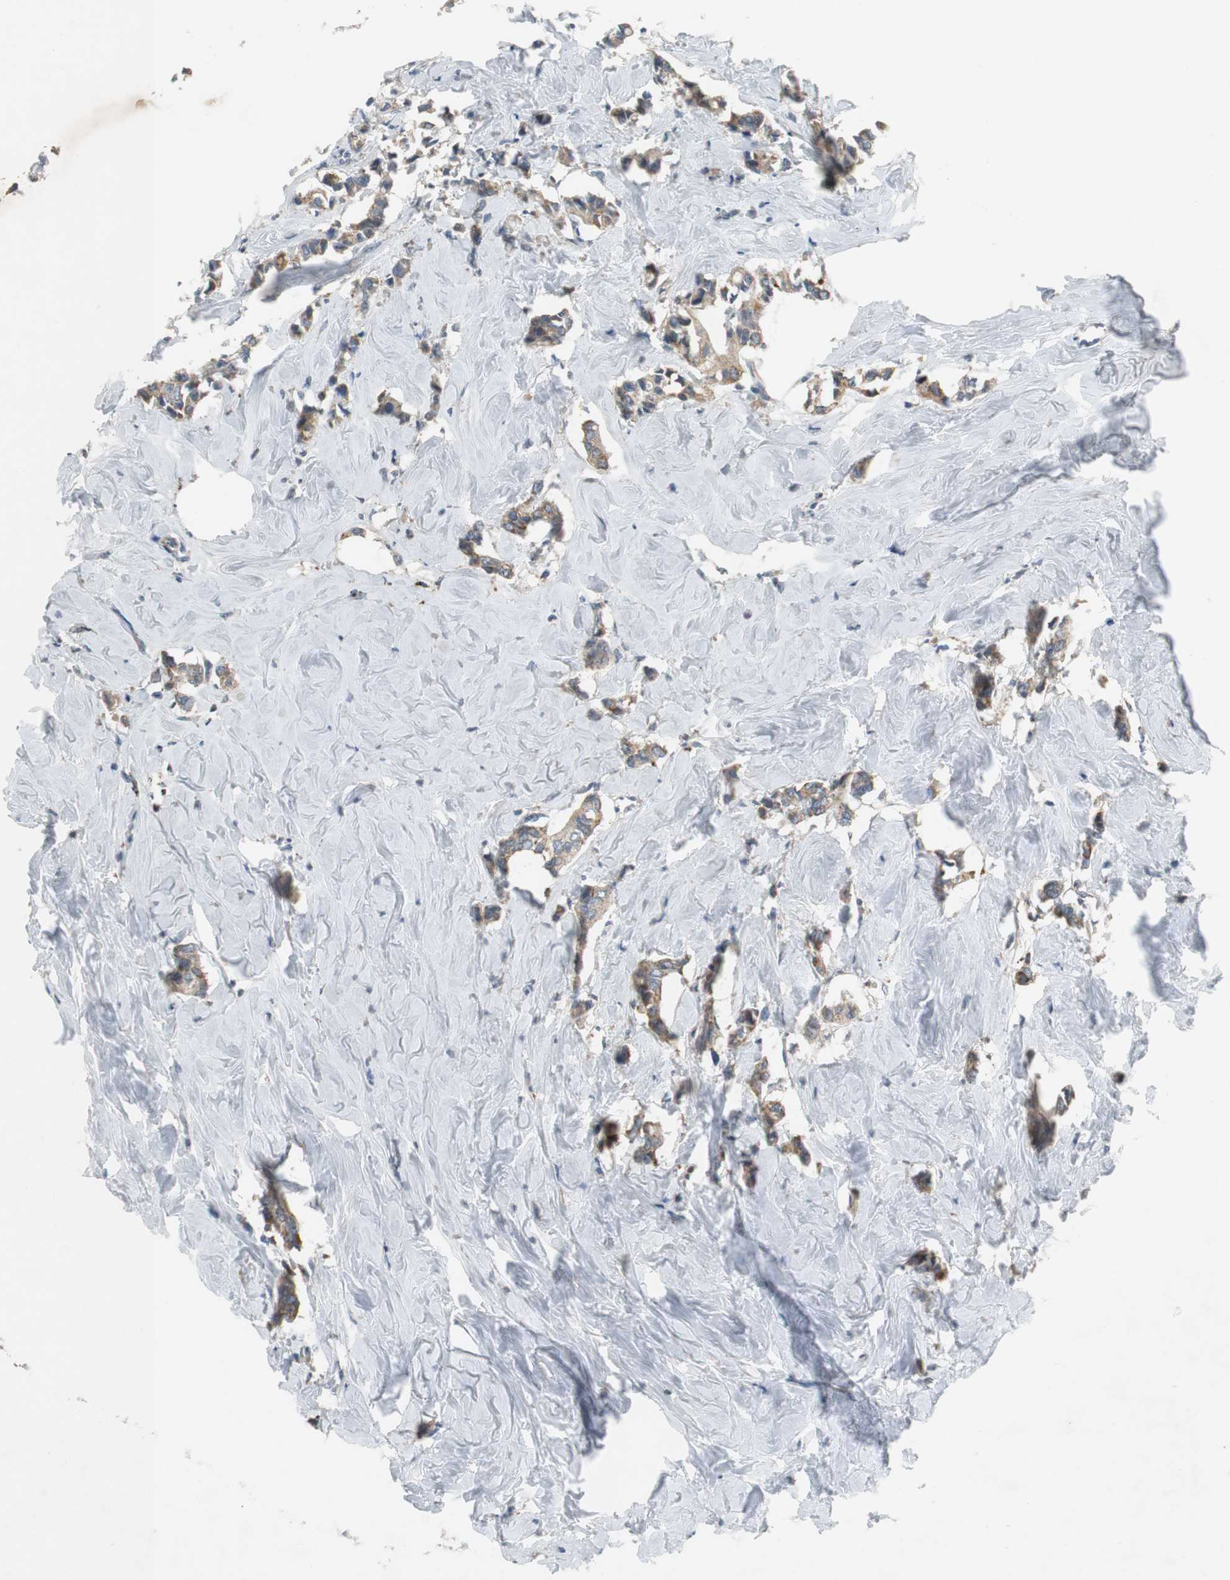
{"staining": {"intensity": "weak", "quantity": "25%-75%", "location": "cytoplasmic/membranous"}, "tissue": "breast cancer", "cell_type": "Tumor cells", "image_type": "cancer", "snomed": [{"axis": "morphology", "description": "Duct carcinoma"}, {"axis": "topography", "description": "Breast"}], "caption": "High-magnification brightfield microscopy of breast cancer (infiltrating ductal carcinoma) stained with DAB (brown) and counterstained with hematoxylin (blue). tumor cells exhibit weak cytoplasmic/membranous expression is seen in approximately25%-75% of cells.", "gene": "NLGN1", "patient": {"sex": "female", "age": 84}}